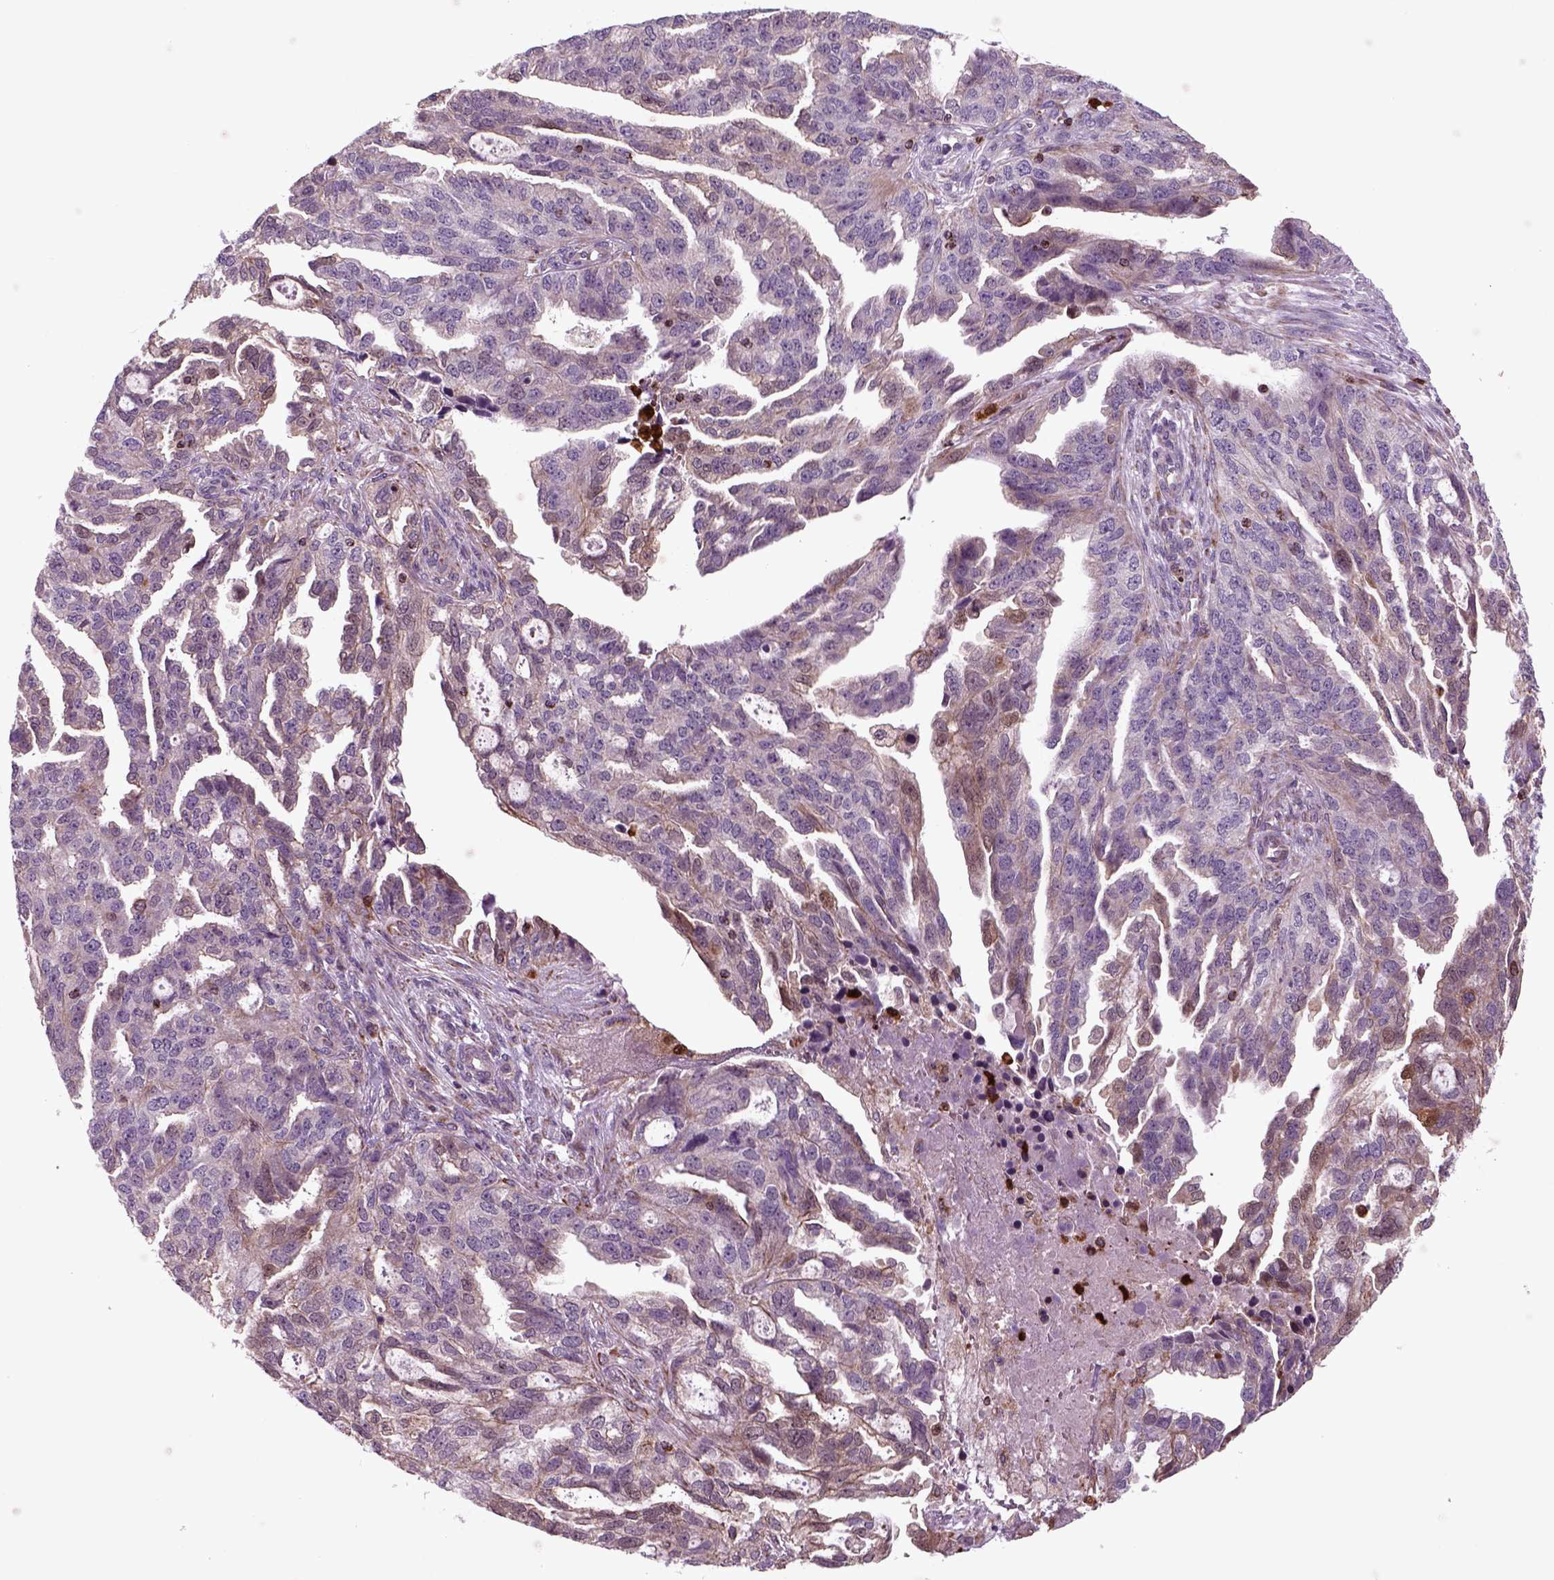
{"staining": {"intensity": "negative", "quantity": "none", "location": "none"}, "tissue": "ovarian cancer", "cell_type": "Tumor cells", "image_type": "cancer", "snomed": [{"axis": "morphology", "description": "Cystadenocarcinoma, serous, NOS"}, {"axis": "topography", "description": "Ovary"}], "caption": "Immunohistochemistry (IHC) micrograph of ovarian cancer stained for a protein (brown), which exhibits no expression in tumor cells.", "gene": "NUDT16L1", "patient": {"sex": "female", "age": 51}}